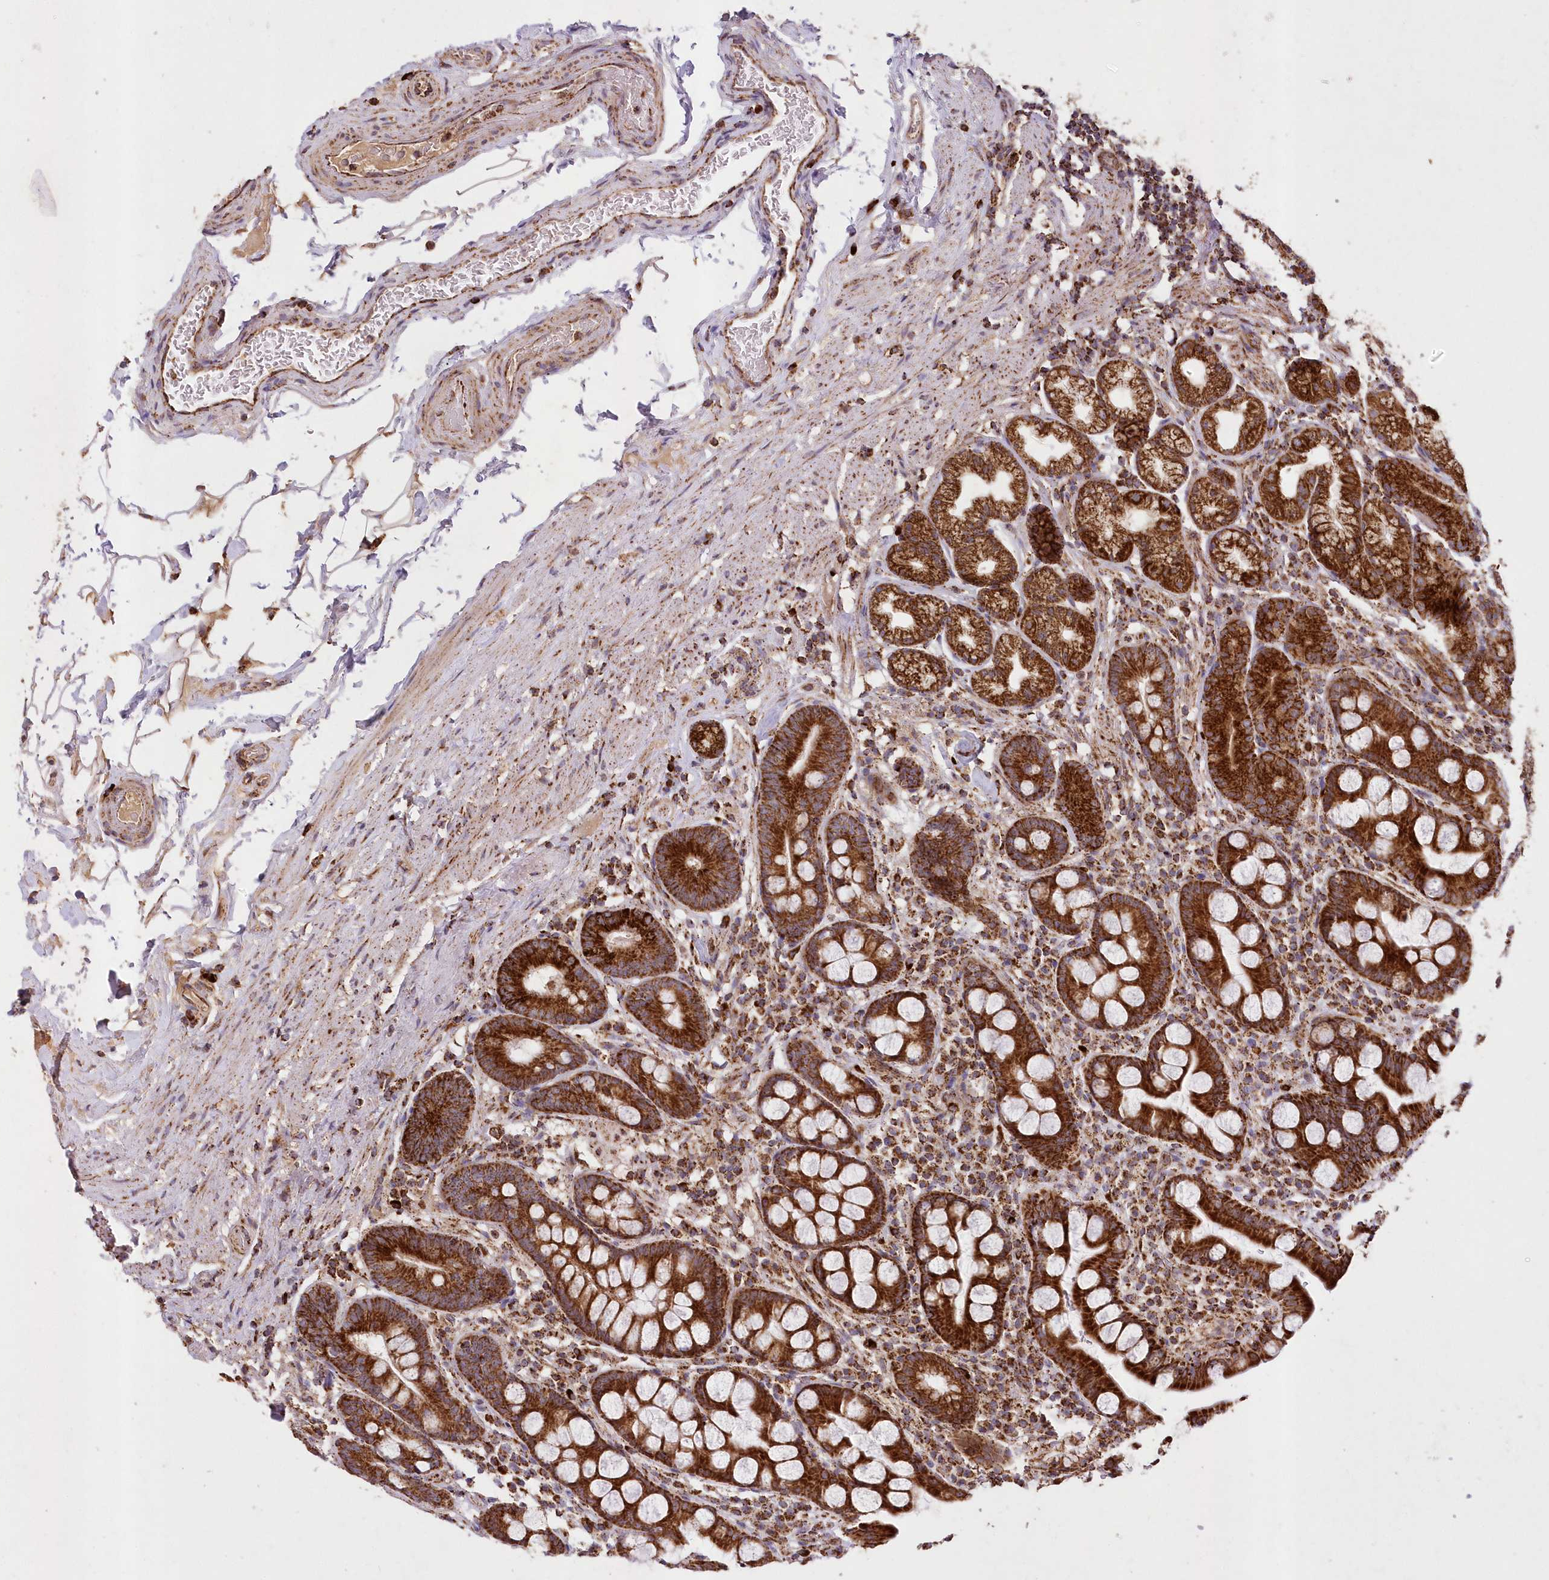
{"staining": {"intensity": "strong", "quantity": ">75%", "location": "cytoplasmic/membranous"}, "tissue": "stomach", "cell_type": "Glandular cells", "image_type": "normal", "snomed": [{"axis": "morphology", "description": "Normal tissue, NOS"}, {"axis": "topography", "description": "Stomach, lower"}], "caption": "Approximately >75% of glandular cells in benign stomach reveal strong cytoplasmic/membranous protein staining as visualized by brown immunohistochemical staining.", "gene": "ASNSD1", "patient": {"sex": "male", "age": 52}}